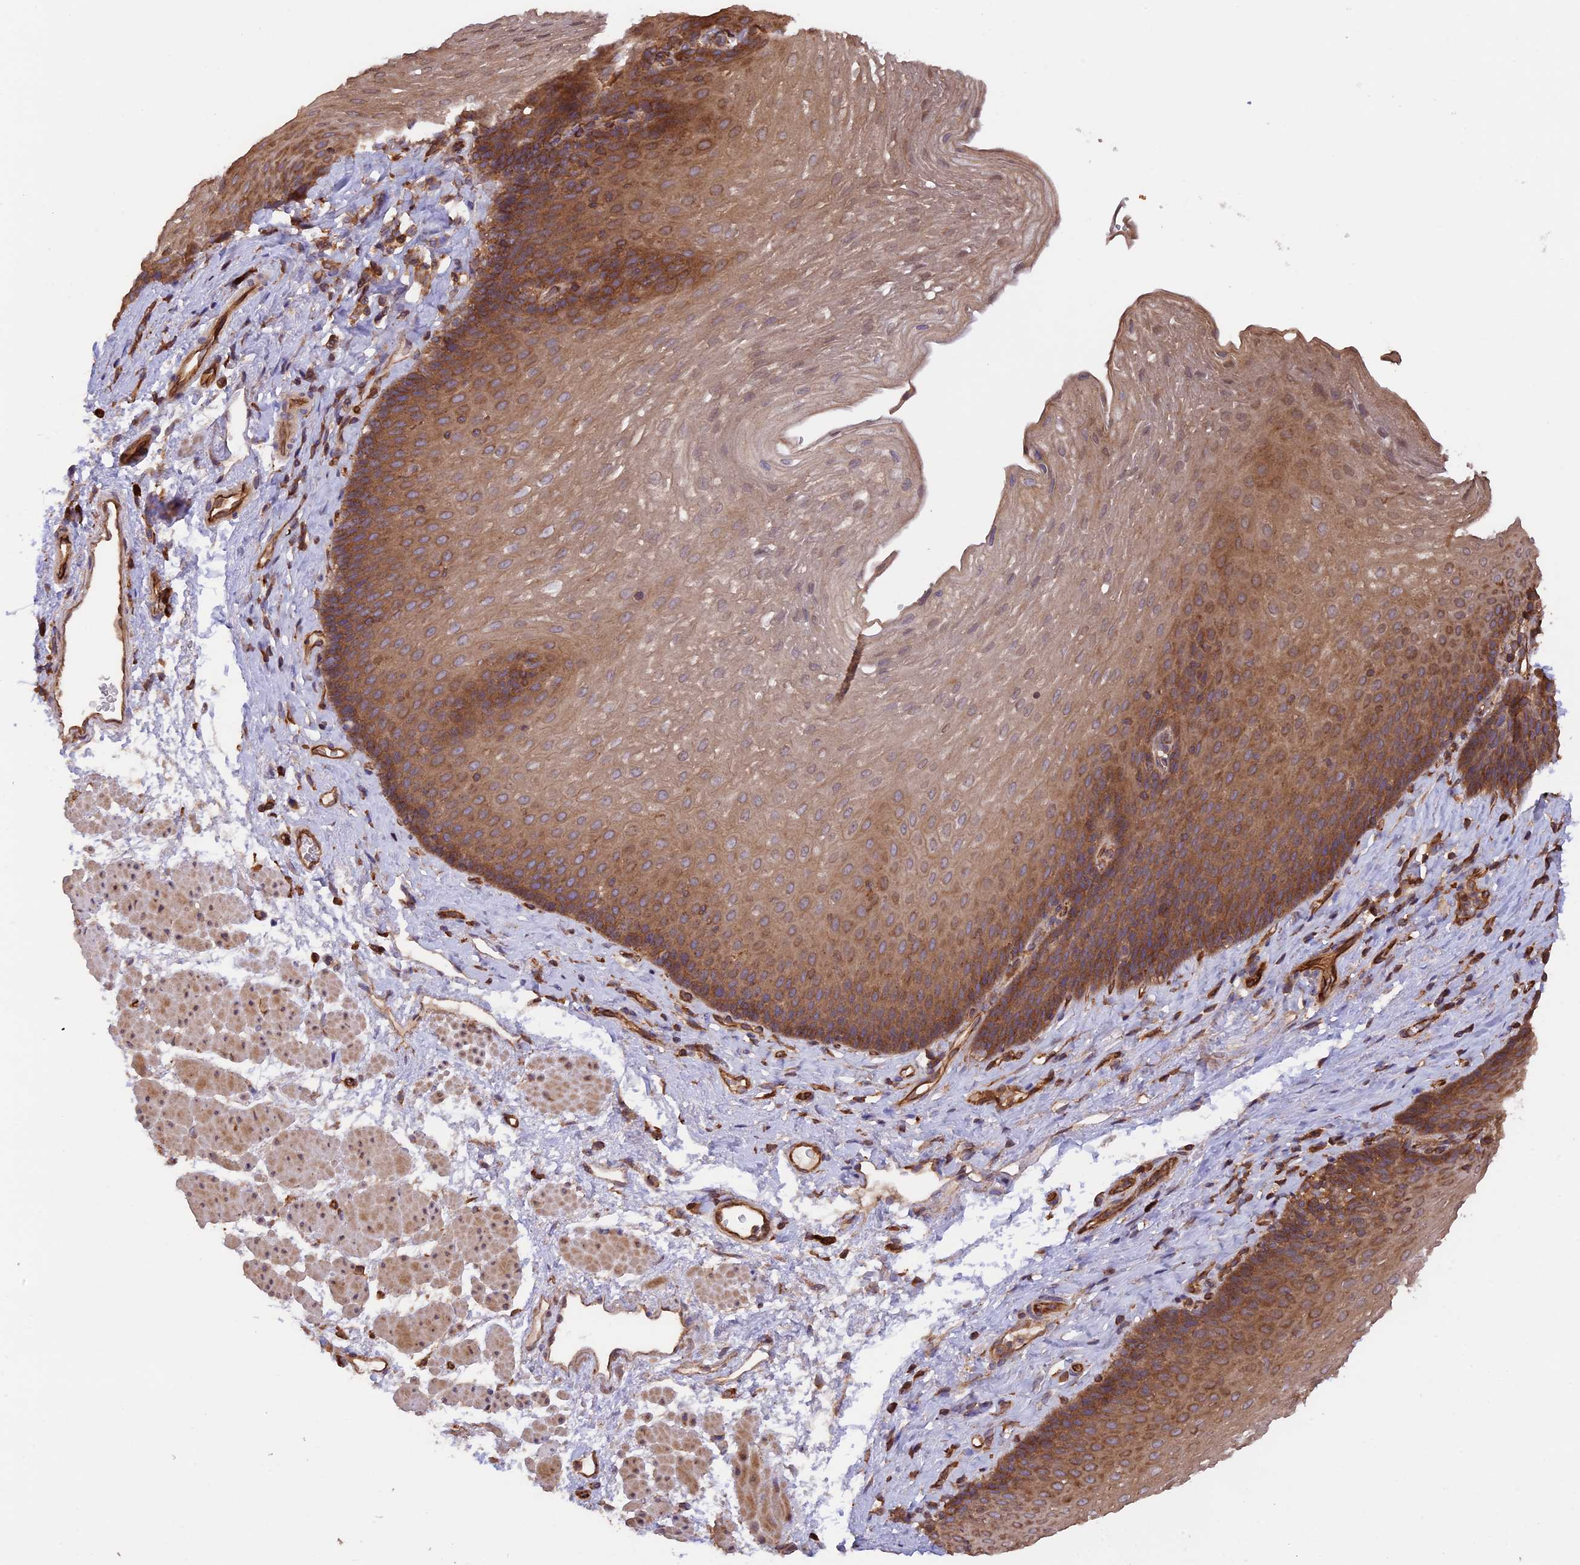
{"staining": {"intensity": "moderate", "quantity": ">75%", "location": "cytoplasmic/membranous"}, "tissue": "esophagus", "cell_type": "Squamous epithelial cells", "image_type": "normal", "snomed": [{"axis": "morphology", "description": "Normal tissue, NOS"}, {"axis": "topography", "description": "Esophagus"}], "caption": "Squamous epithelial cells display medium levels of moderate cytoplasmic/membranous staining in approximately >75% of cells in normal human esophagus.", "gene": "GAS8", "patient": {"sex": "female", "age": 66}}